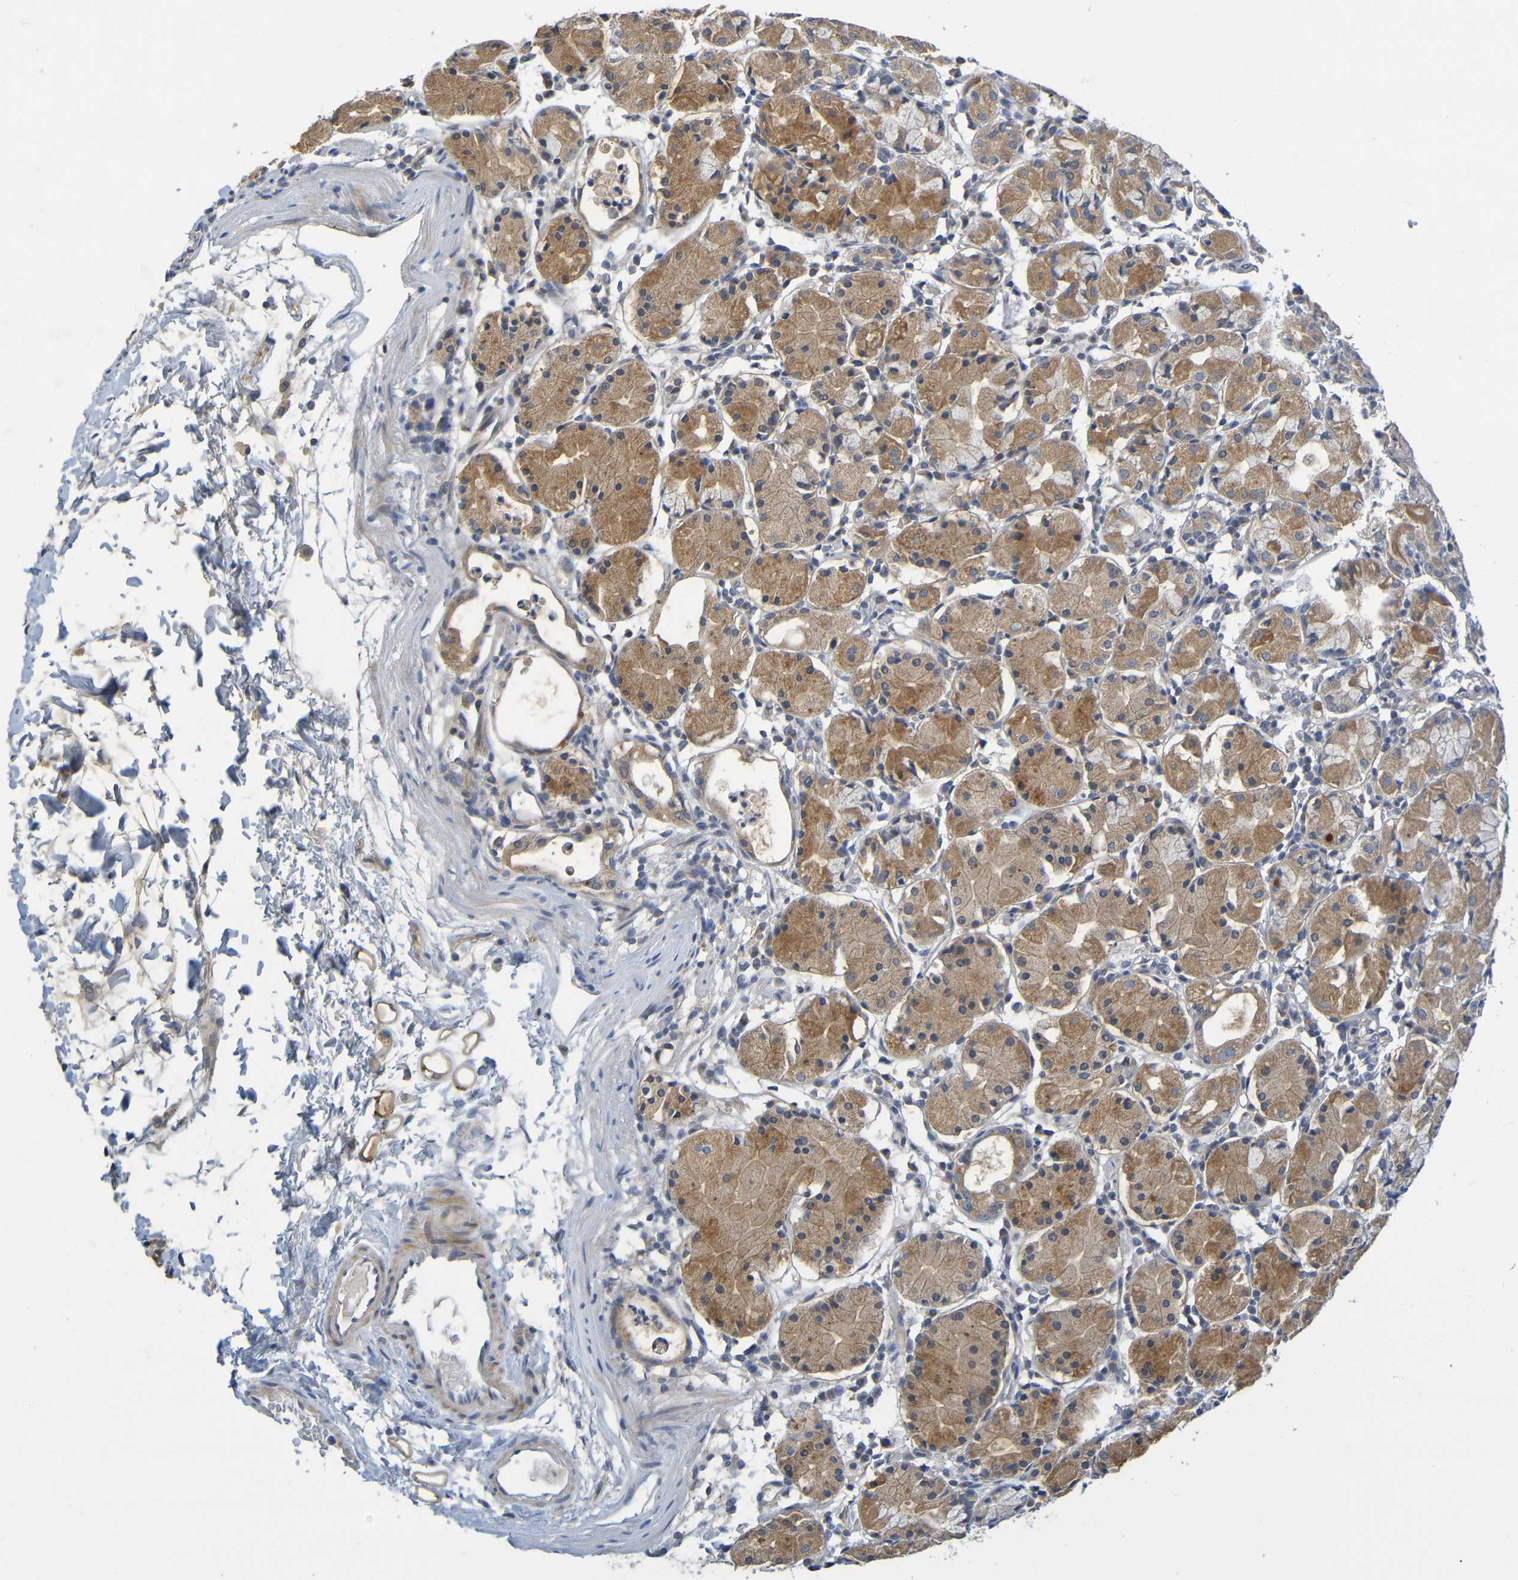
{"staining": {"intensity": "moderate", "quantity": ">75%", "location": "cytoplasmic/membranous"}, "tissue": "stomach", "cell_type": "Glandular cells", "image_type": "normal", "snomed": [{"axis": "morphology", "description": "Normal tissue, NOS"}, {"axis": "topography", "description": "Stomach"}, {"axis": "topography", "description": "Stomach, lower"}], "caption": "There is medium levels of moderate cytoplasmic/membranous expression in glandular cells of unremarkable stomach, as demonstrated by immunohistochemical staining (brown color).", "gene": "CYP4F2", "patient": {"sex": "female", "age": 75}}